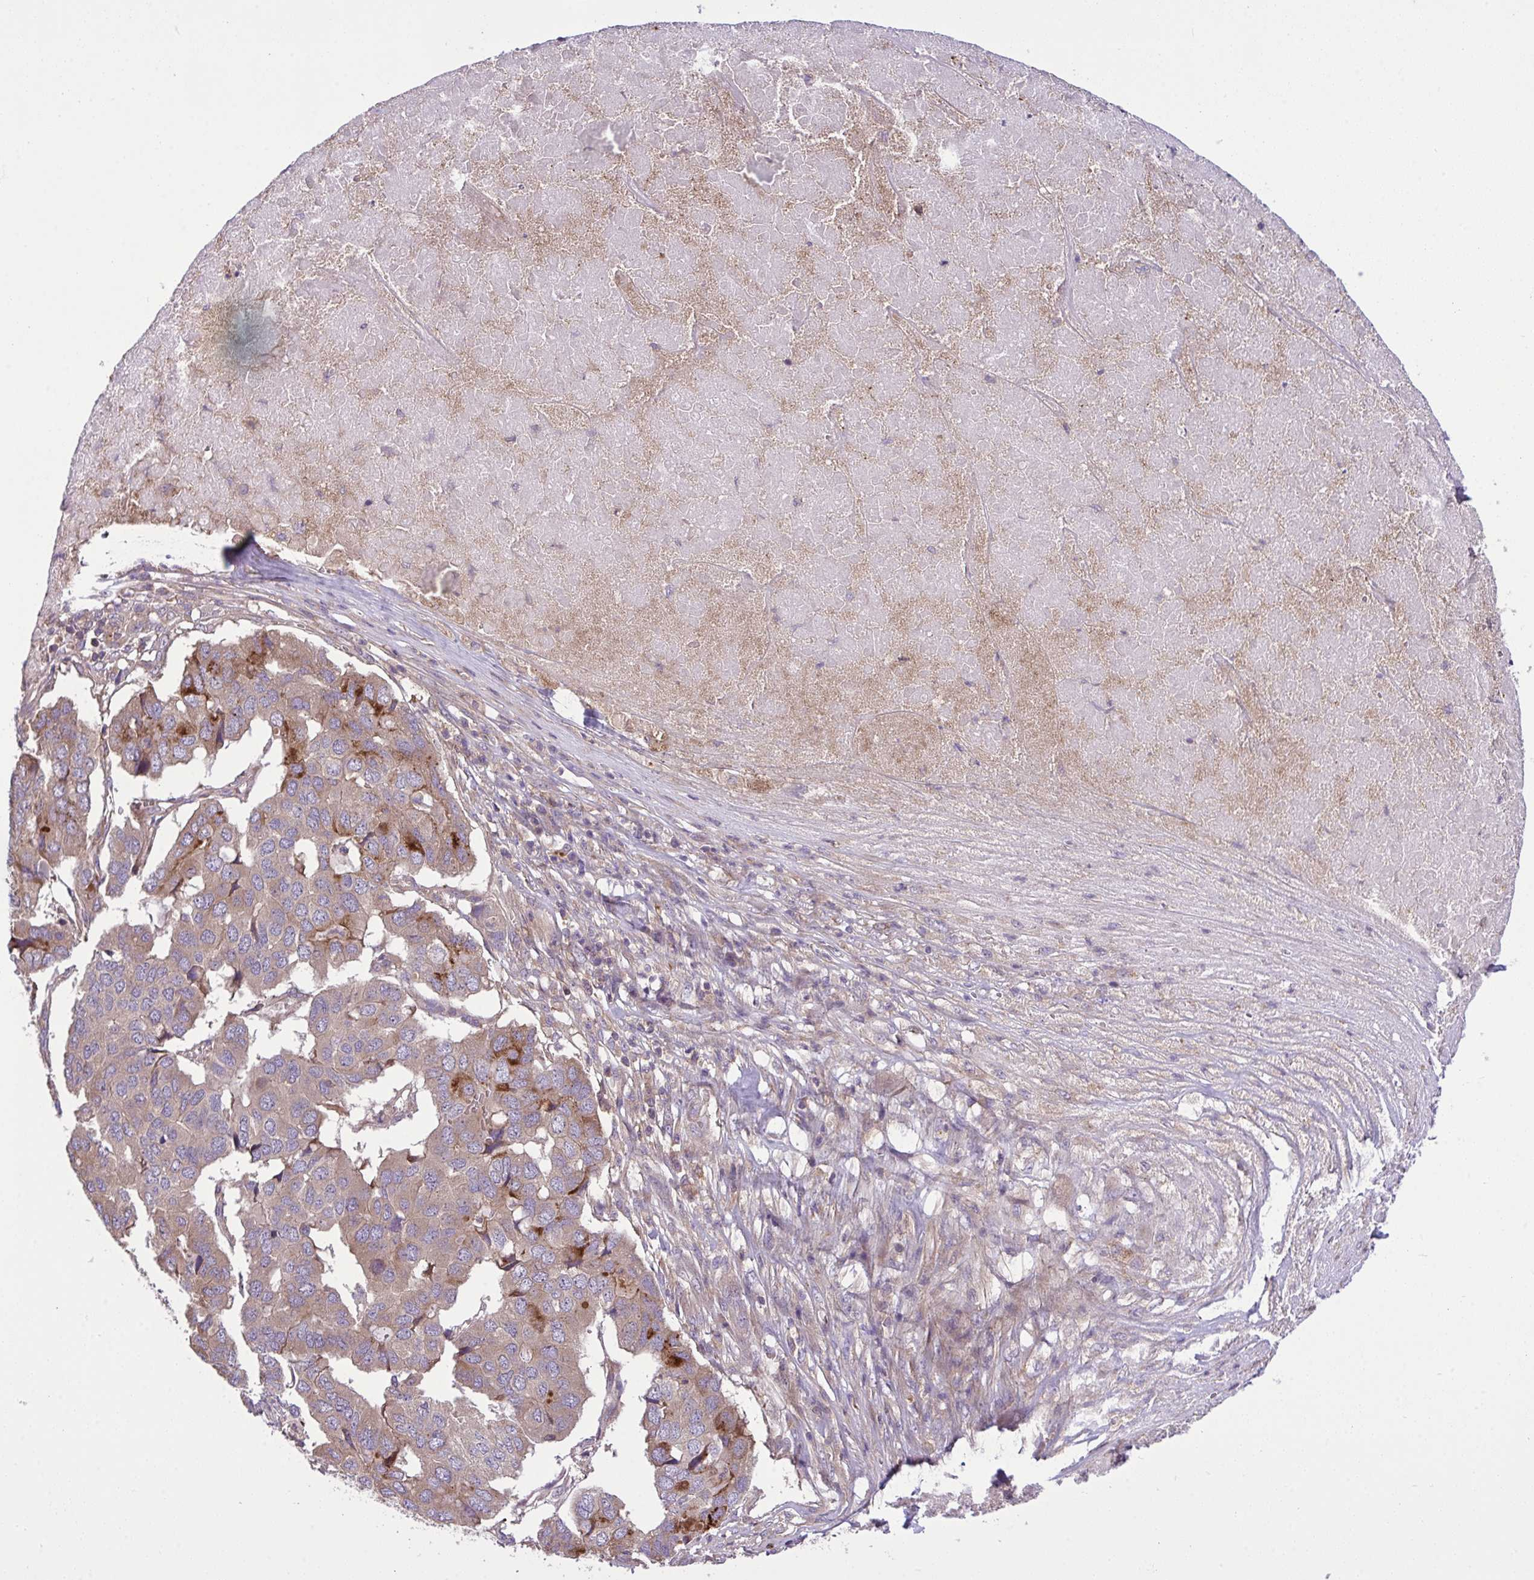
{"staining": {"intensity": "moderate", "quantity": "<25%", "location": "cytoplasmic/membranous"}, "tissue": "pancreatic cancer", "cell_type": "Tumor cells", "image_type": "cancer", "snomed": [{"axis": "morphology", "description": "Adenocarcinoma, NOS"}, {"axis": "topography", "description": "Pancreas"}], "caption": "Immunohistochemical staining of human adenocarcinoma (pancreatic) displays low levels of moderate cytoplasmic/membranous protein expression in about <25% of tumor cells.", "gene": "GRB14", "patient": {"sex": "male", "age": 50}}